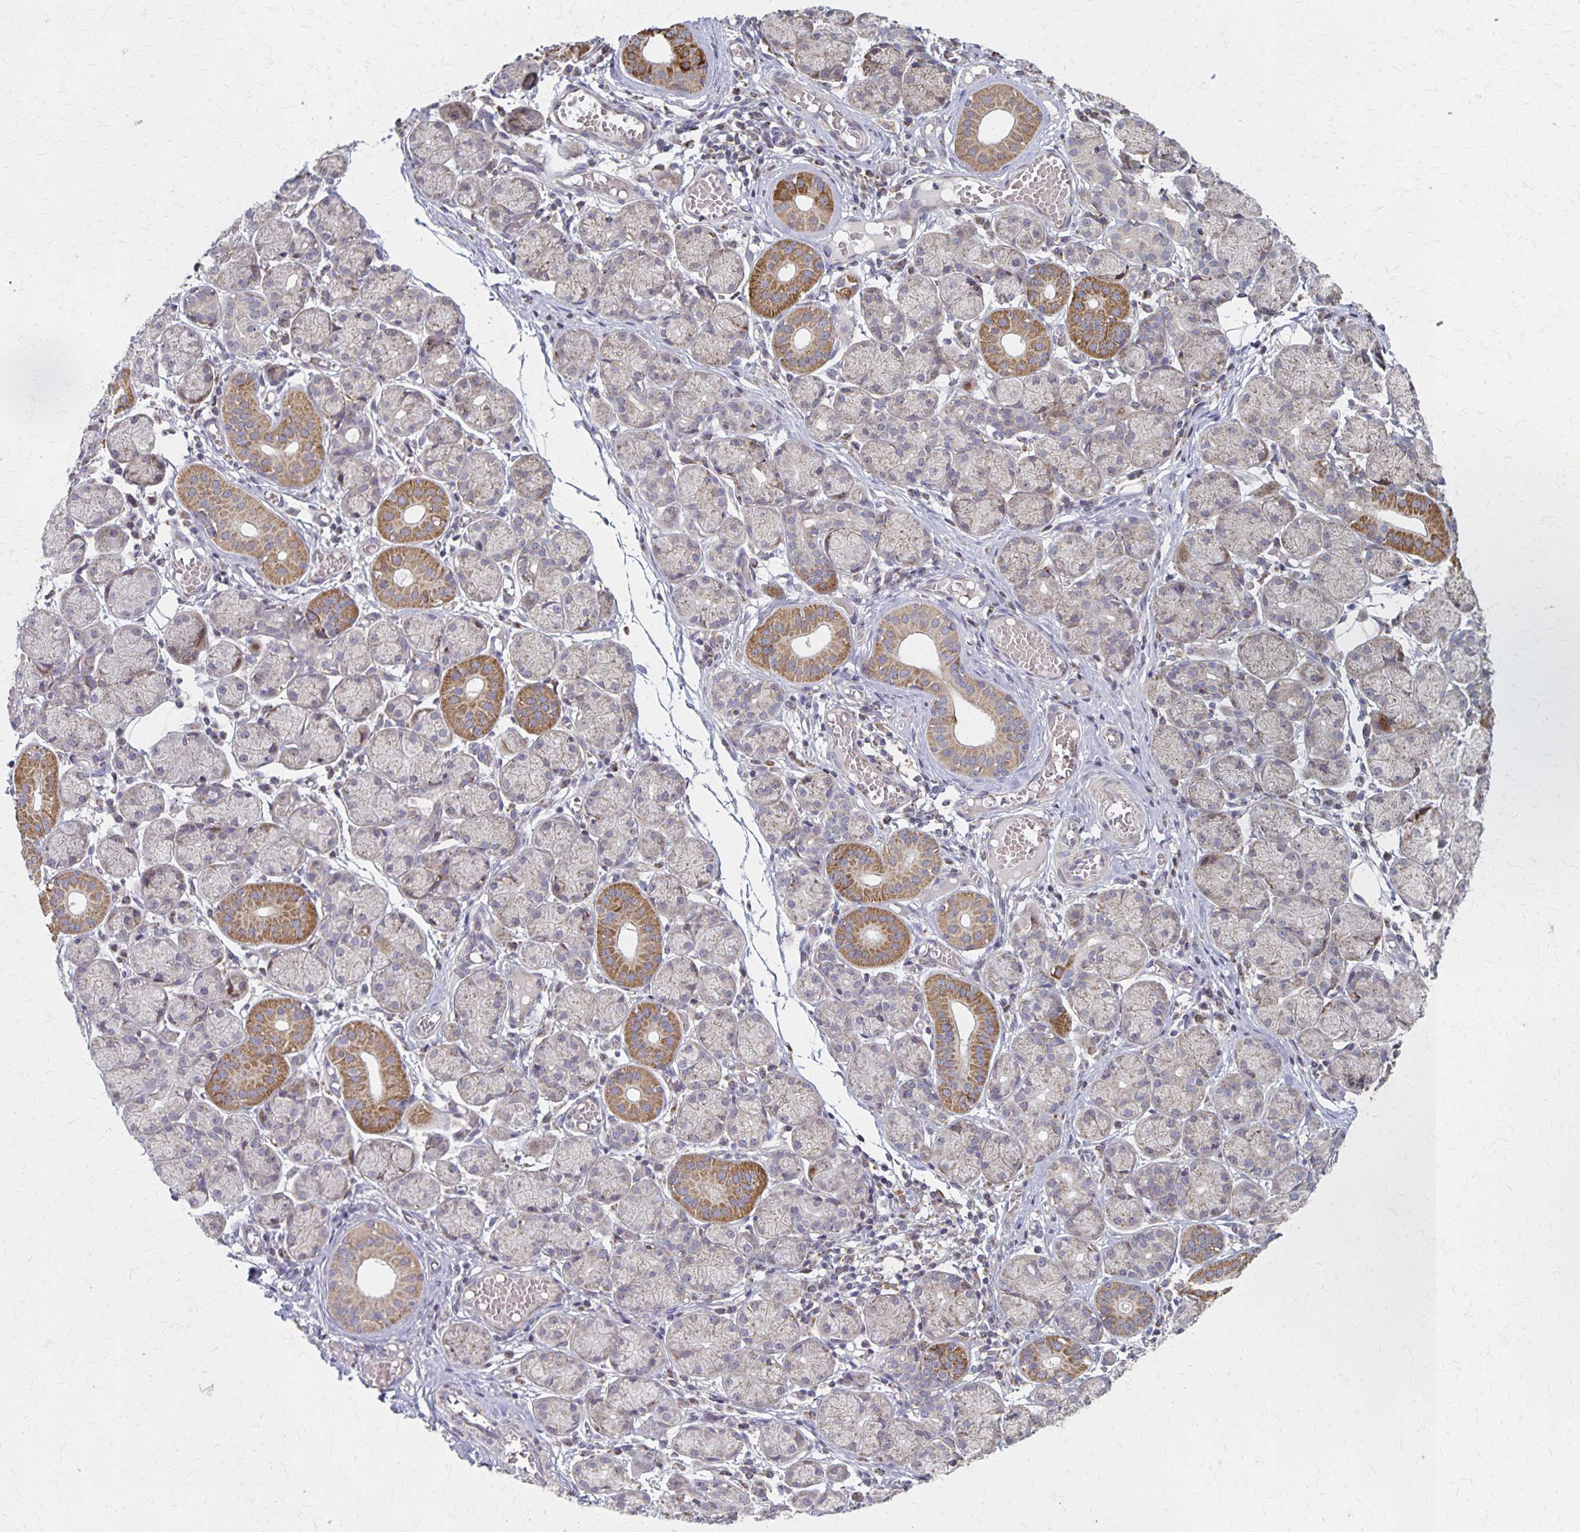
{"staining": {"intensity": "moderate", "quantity": "<25%", "location": "cytoplasmic/membranous"}, "tissue": "salivary gland", "cell_type": "Glandular cells", "image_type": "normal", "snomed": [{"axis": "morphology", "description": "Normal tissue, NOS"}, {"axis": "topography", "description": "Salivary gland"}], "caption": "Moderate cytoplasmic/membranous staining for a protein is present in about <25% of glandular cells of unremarkable salivary gland using immunohistochemistry (IHC).", "gene": "DYRK4", "patient": {"sex": "female", "age": 24}}